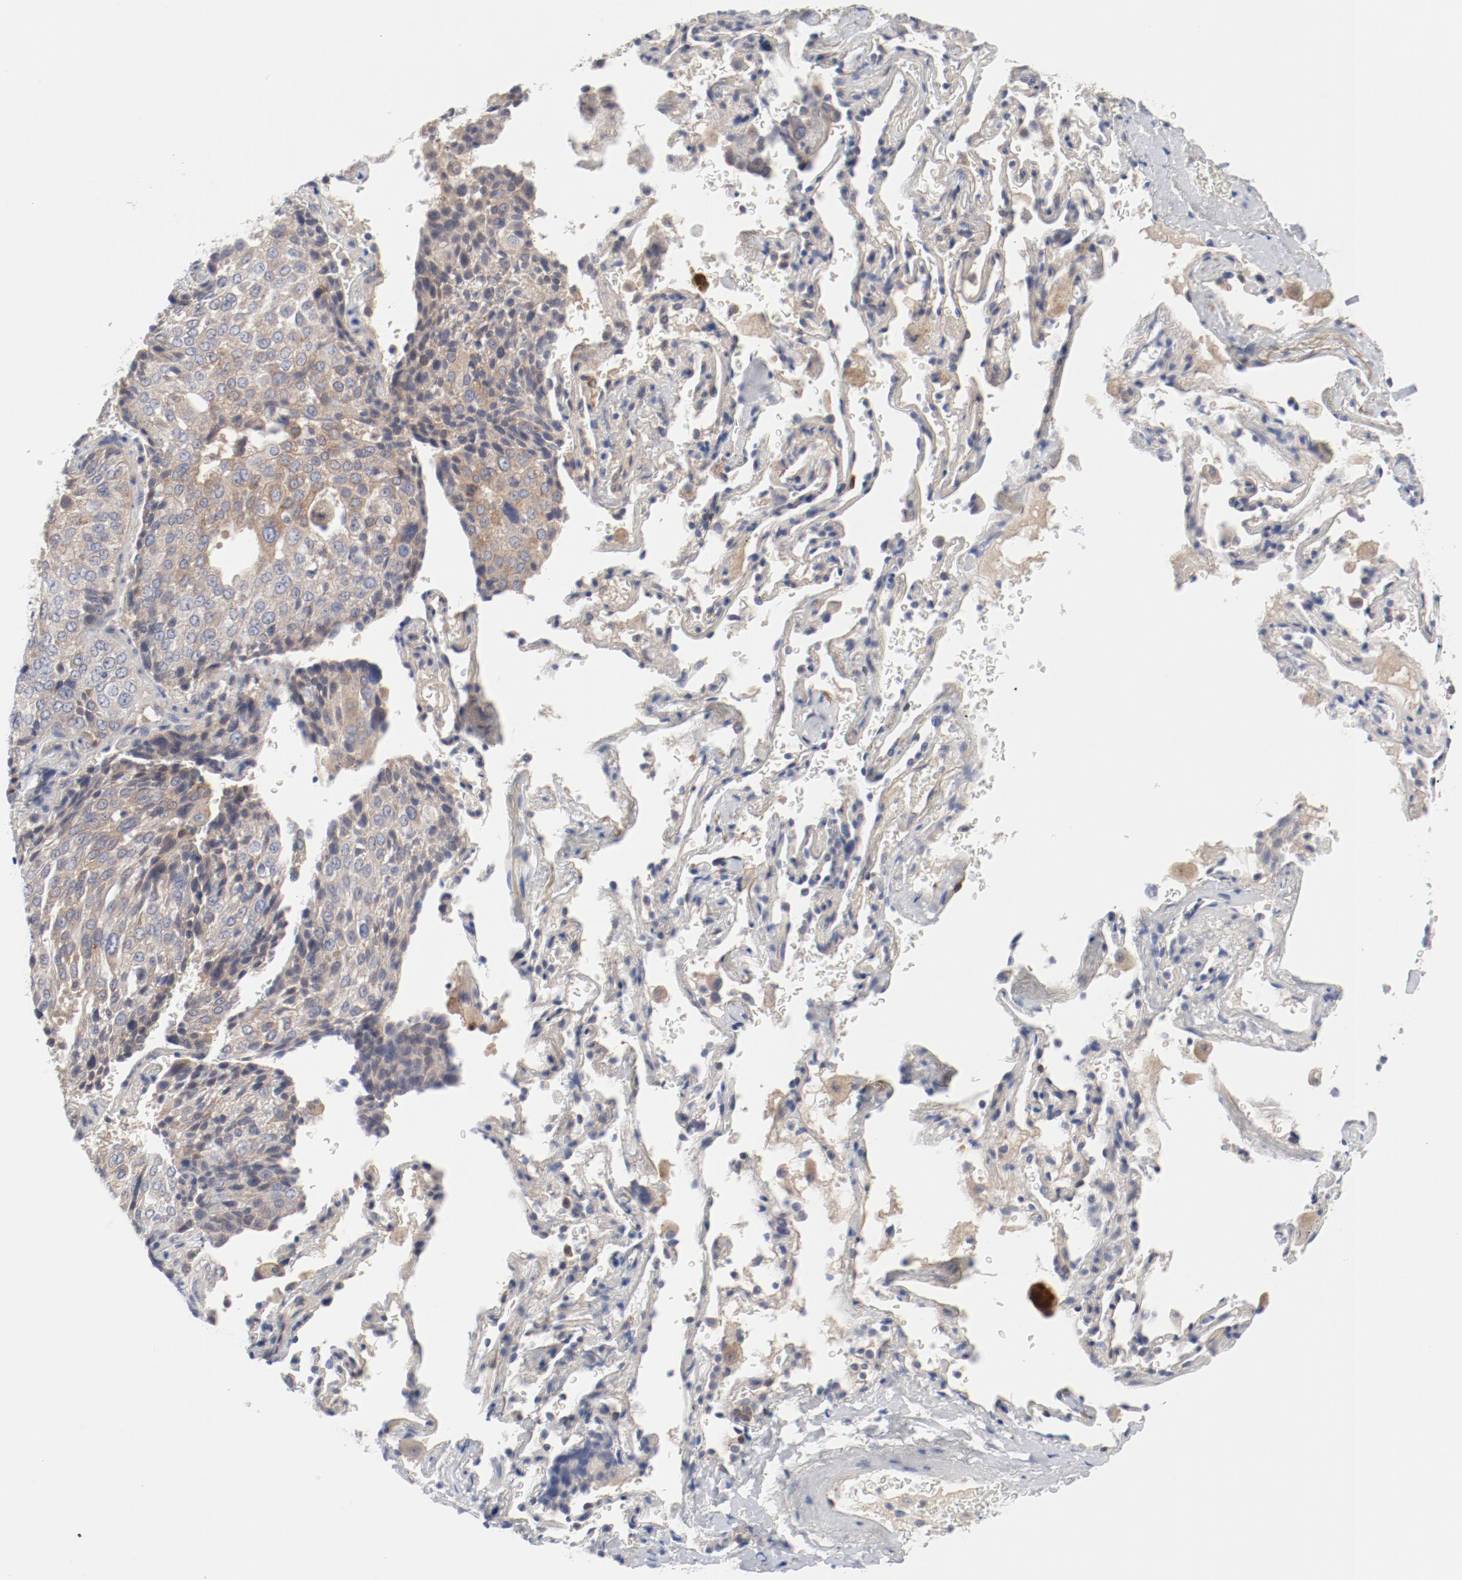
{"staining": {"intensity": "weak", "quantity": ">75%", "location": "cytoplasmic/membranous"}, "tissue": "lung cancer", "cell_type": "Tumor cells", "image_type": "cancer", "snomed": [{"axis": "morphology", "description": "Squamous cell carcinoma, NOS"}, {"axis": "topography", "description": "Lung"}], "caption": "Approximately >75% of tumor cells in lung cancer reveal weak cytoplasmic/membranous protein expression as visualized by brown immunohistochemical staining.", "gene": "BAD", "patient": {"sex": "male", "age": 54}}